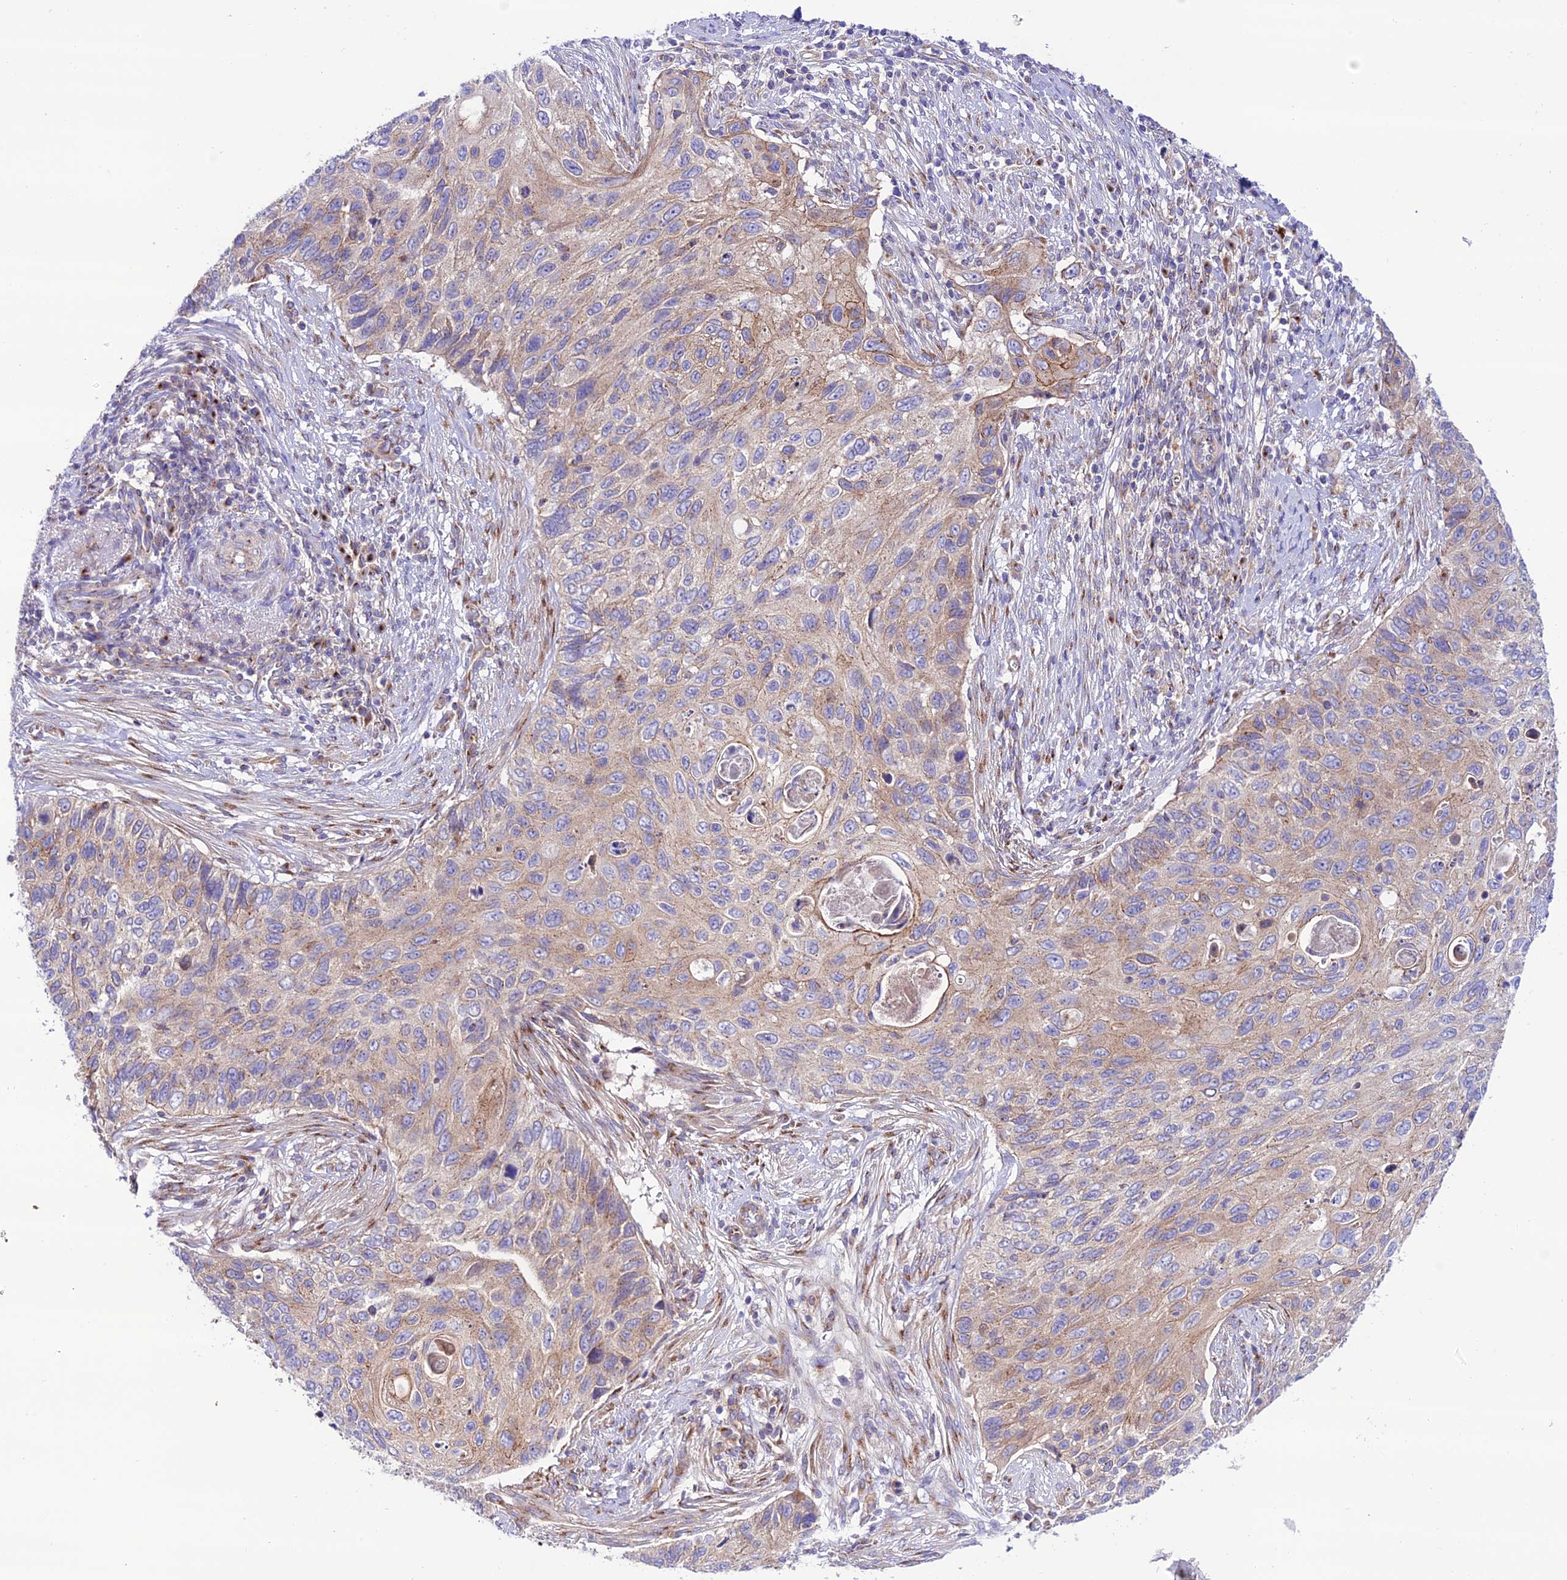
{"staining": {"intensity": "weak", "quantity": "25%-75%", "location": "cytoplasmic/membranous"}, "tissue": "cervical cancer", "cell_type": "Tumor cells", "image_type": "cancer", "snomed": [{"axis": "morphology", "description": "Squamous cell carcinoma, NOS"}, {"axis": "topography", "description": "Cervix"}], "caption": "Immunohistochemical staining of human cervical squamous cell carcinoma displays low levels of weak cytoplasmic/membranous protein expression in approximately 25%-75% of tumor cells. (Brightfield microscopy of DAB IHC at high magnification).", "gene": "LACTB2", "patient": {"sex": "female", "age": 70}}